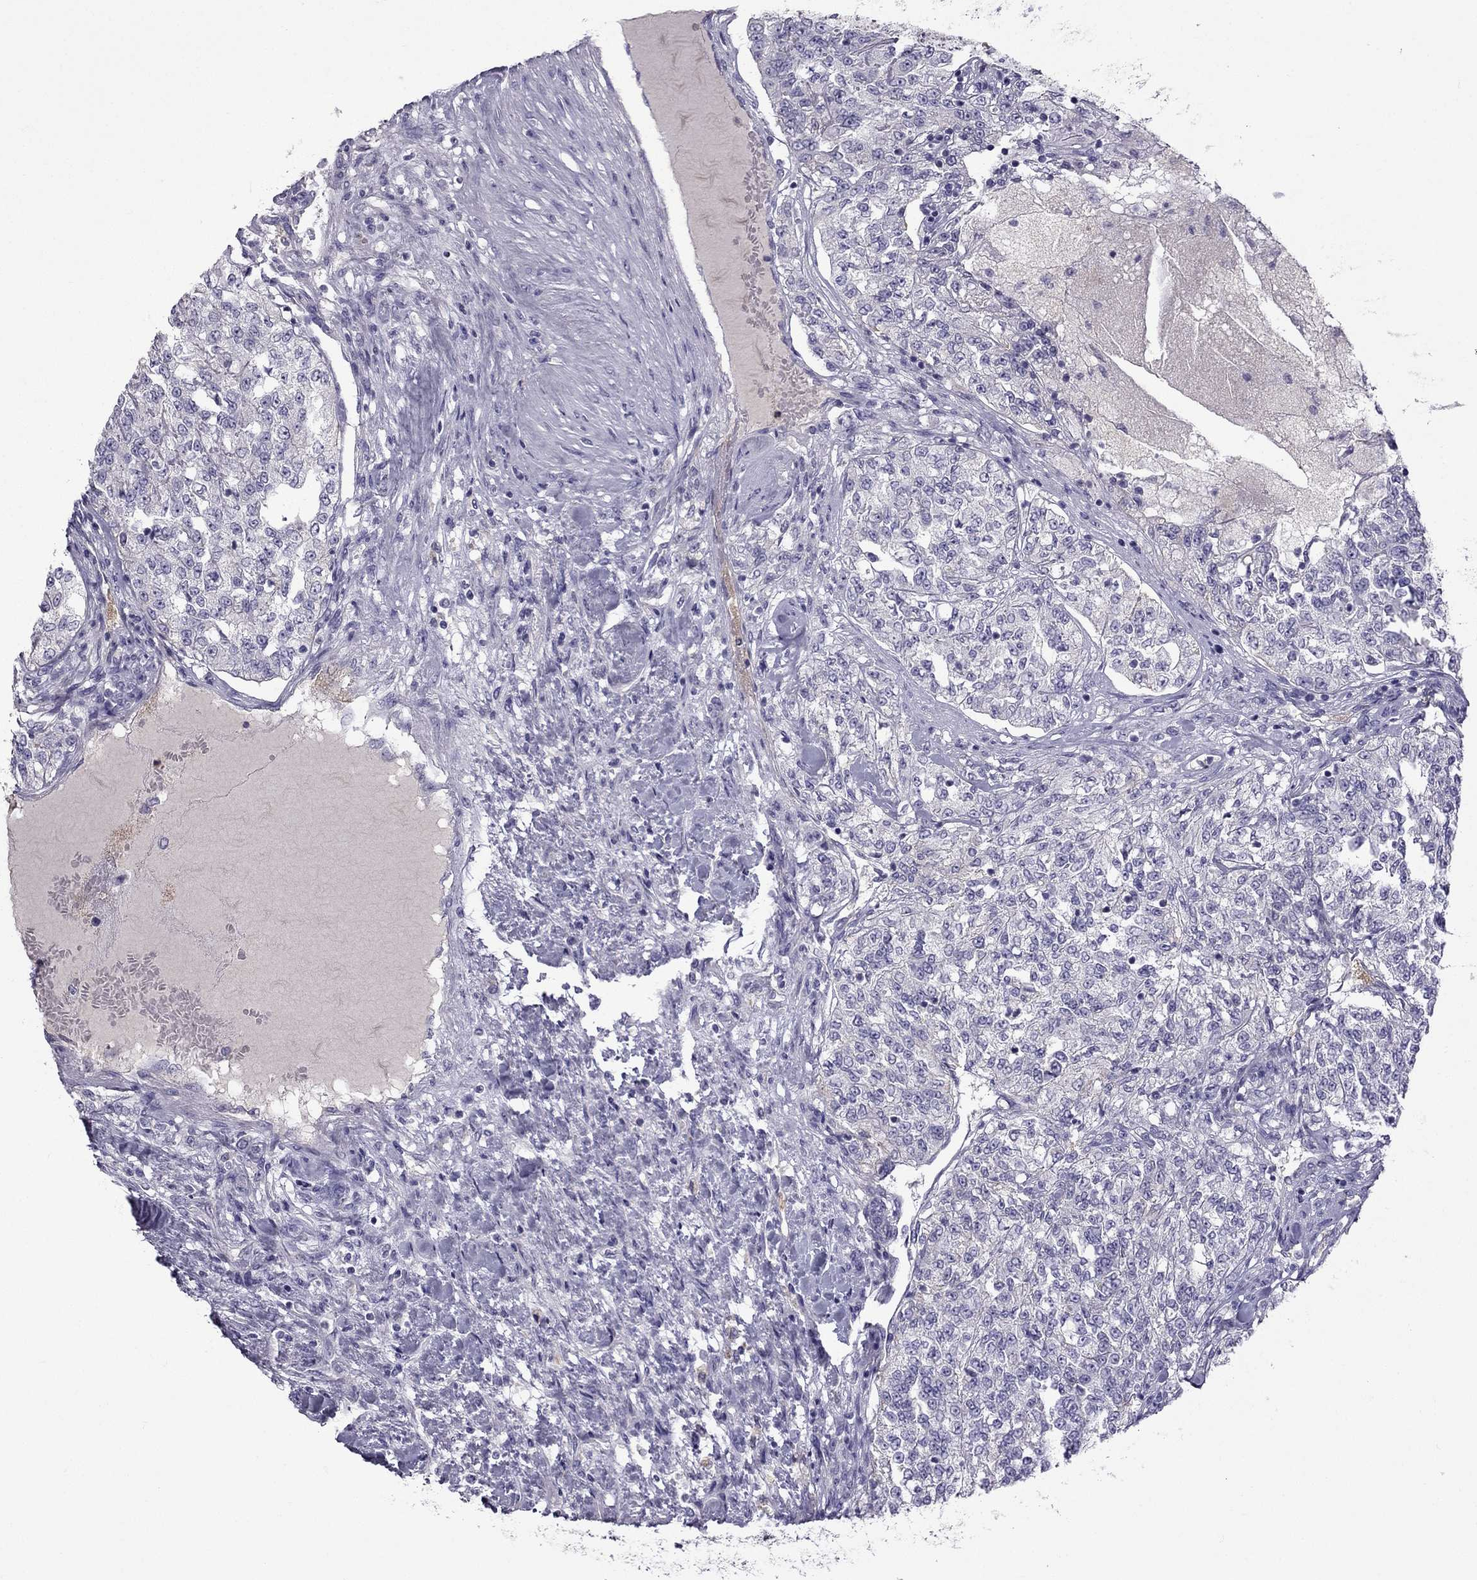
{"staining": {"intensity": "negative", "quantity": "none", "location": "none"}, "tissue": "renal cancer", "cell_type": "Tumor cells", "image_type": "cancer", "snomed": [{"axis": "morphology", "description": "Adenocarcinoma, NOS"}, {"axis": "topography", "description": "Kidney"}], "caption": "Immunohistochemical staining of human adenocarcinoma (renal) reveals no significant positivity in tumor cells. The staining was performed using DAB to visualize the protein expression in brown, while the nuclei were stained in blue with hematoxylin (Magnification: 20x).", "gene": "STOML3", "patient": {"sex": "female", "age": 63}}